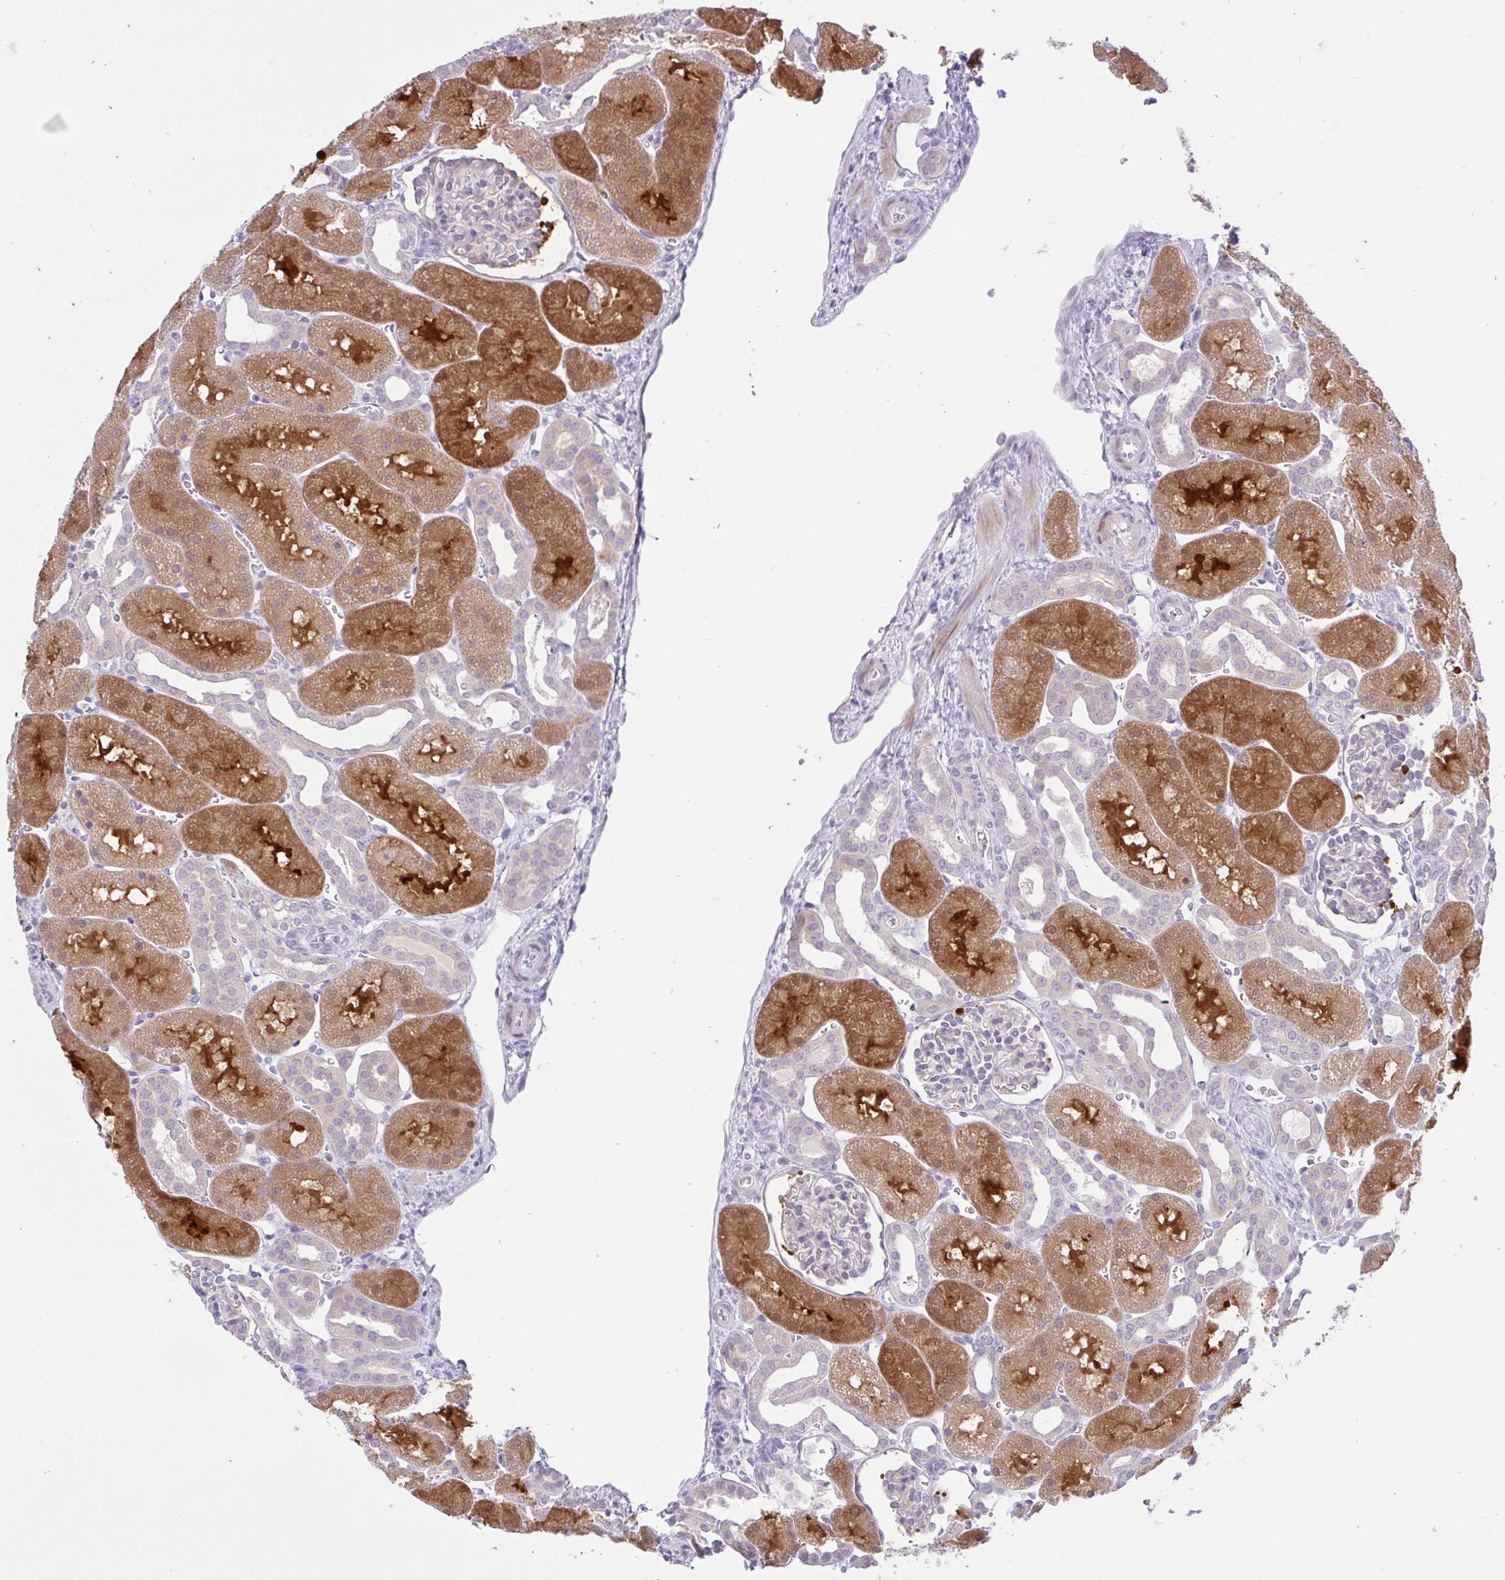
{"staining": {"intensity": "weak", "quantity": "<25%", "location": "cytoplasmic/membranous"}, "tissue": "kidney", "cell_type": "Cells in glomeruli", "image_type": "normal", "snomed": [{"axis": "morphology", "description": "Normal tissue, NOS"}, {"axis": "topography", "description": "Kidney"}], "caption": "Immunohistochemical staining of unremarkable kidney reveals no significant positivity in cells in glomeruli. (DAB immunohistochemistry visualized using brightfield microscopy, high magnification).", "gene": "ZNF101", "patient": {"sex": "male", "age": 2}}